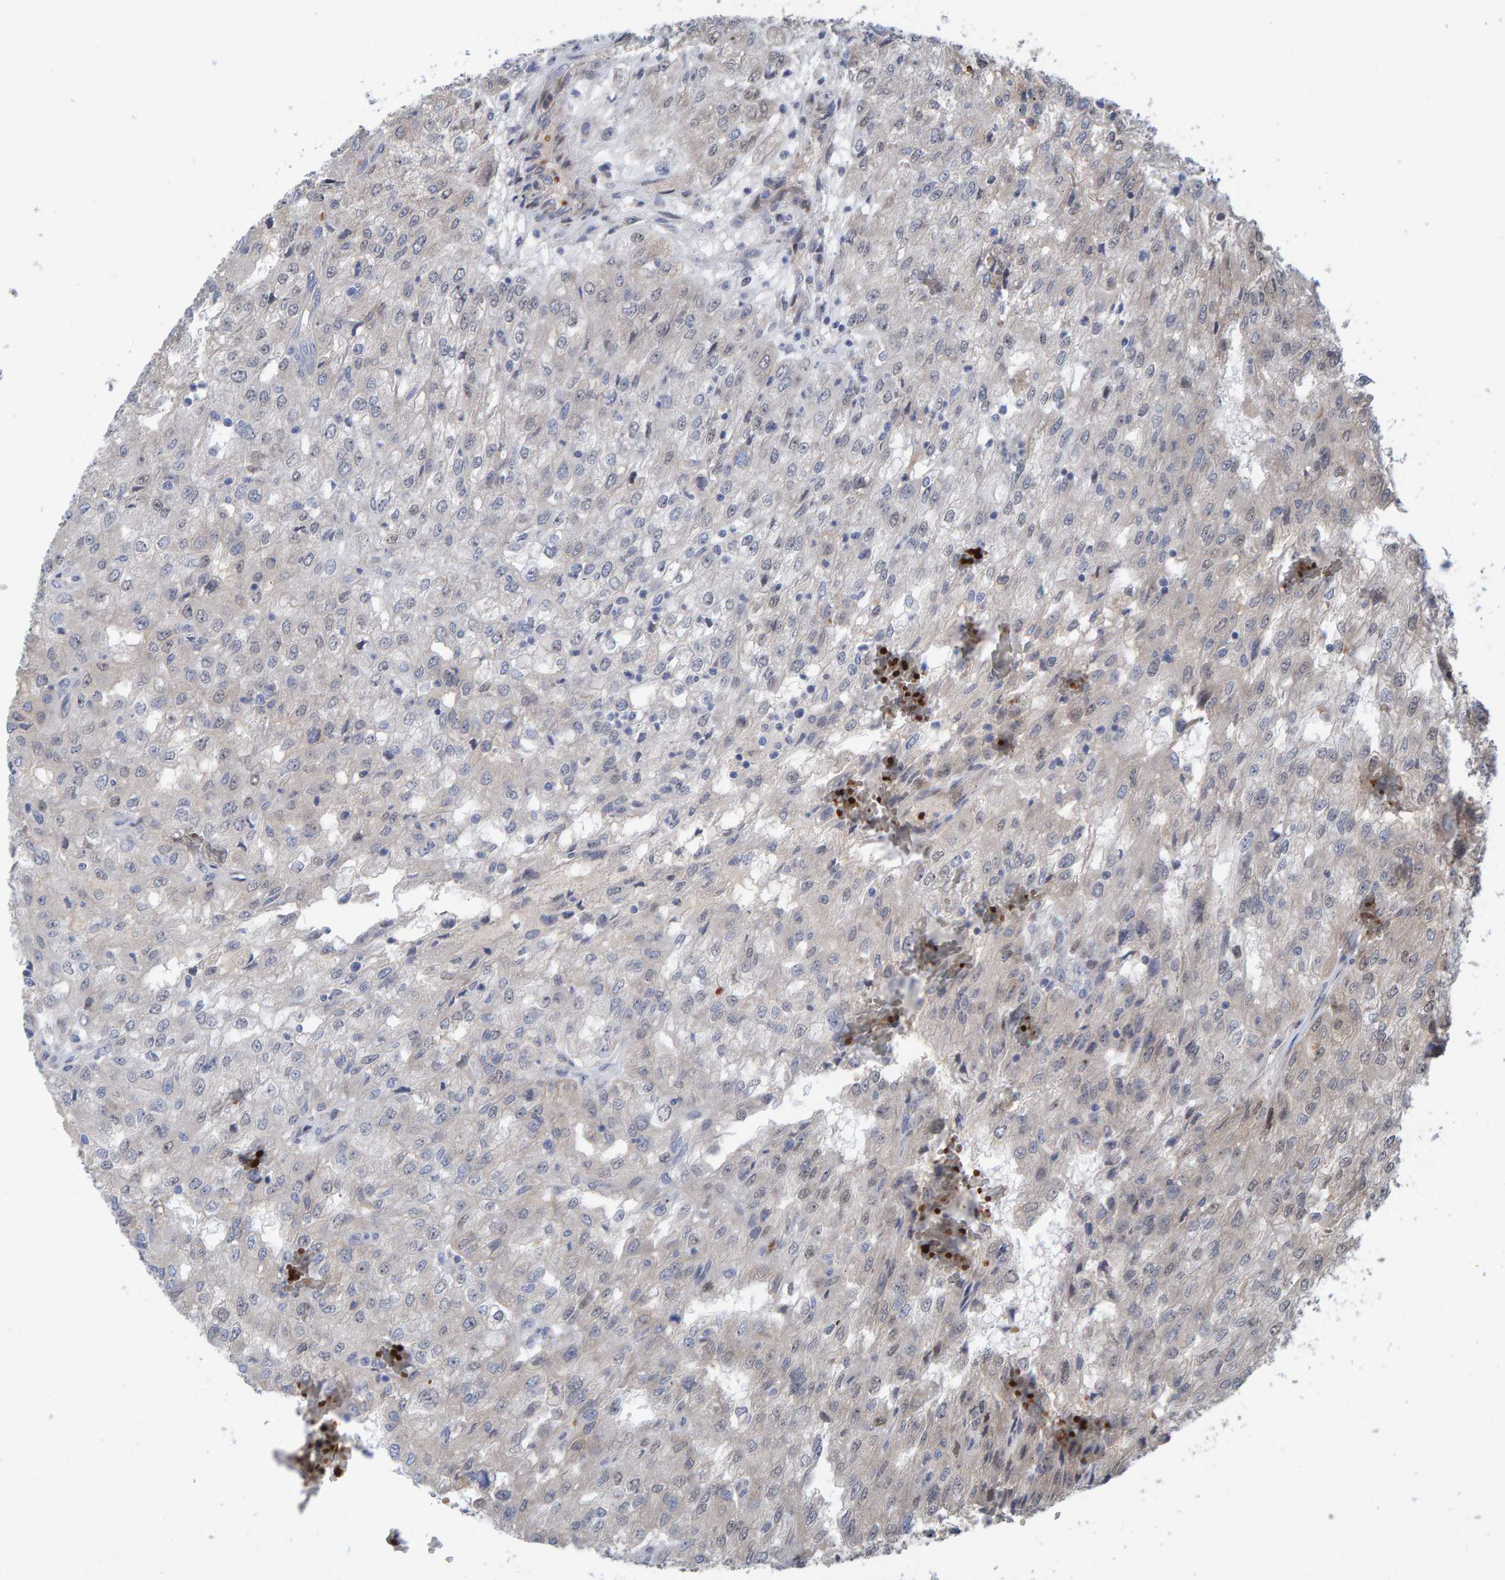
{"staining": {"intensity": "negative", "quantity": "none", "location": "none"}, "tissue": "renal cancer", "cell_type": "Tumor cells", "image_type": "cancer", "snomed": [{"axis": "morphology", "description": "Adenocarcinoma, NOS"}, {"axis": "topography", "description": "Kidney"}], "caption": "Protein analysis of adenocarcinoma (renal) displays no significant staining in tumor cells.", "gene": "MFSD6L", "patient": {"sex": "female", "age": 54}}